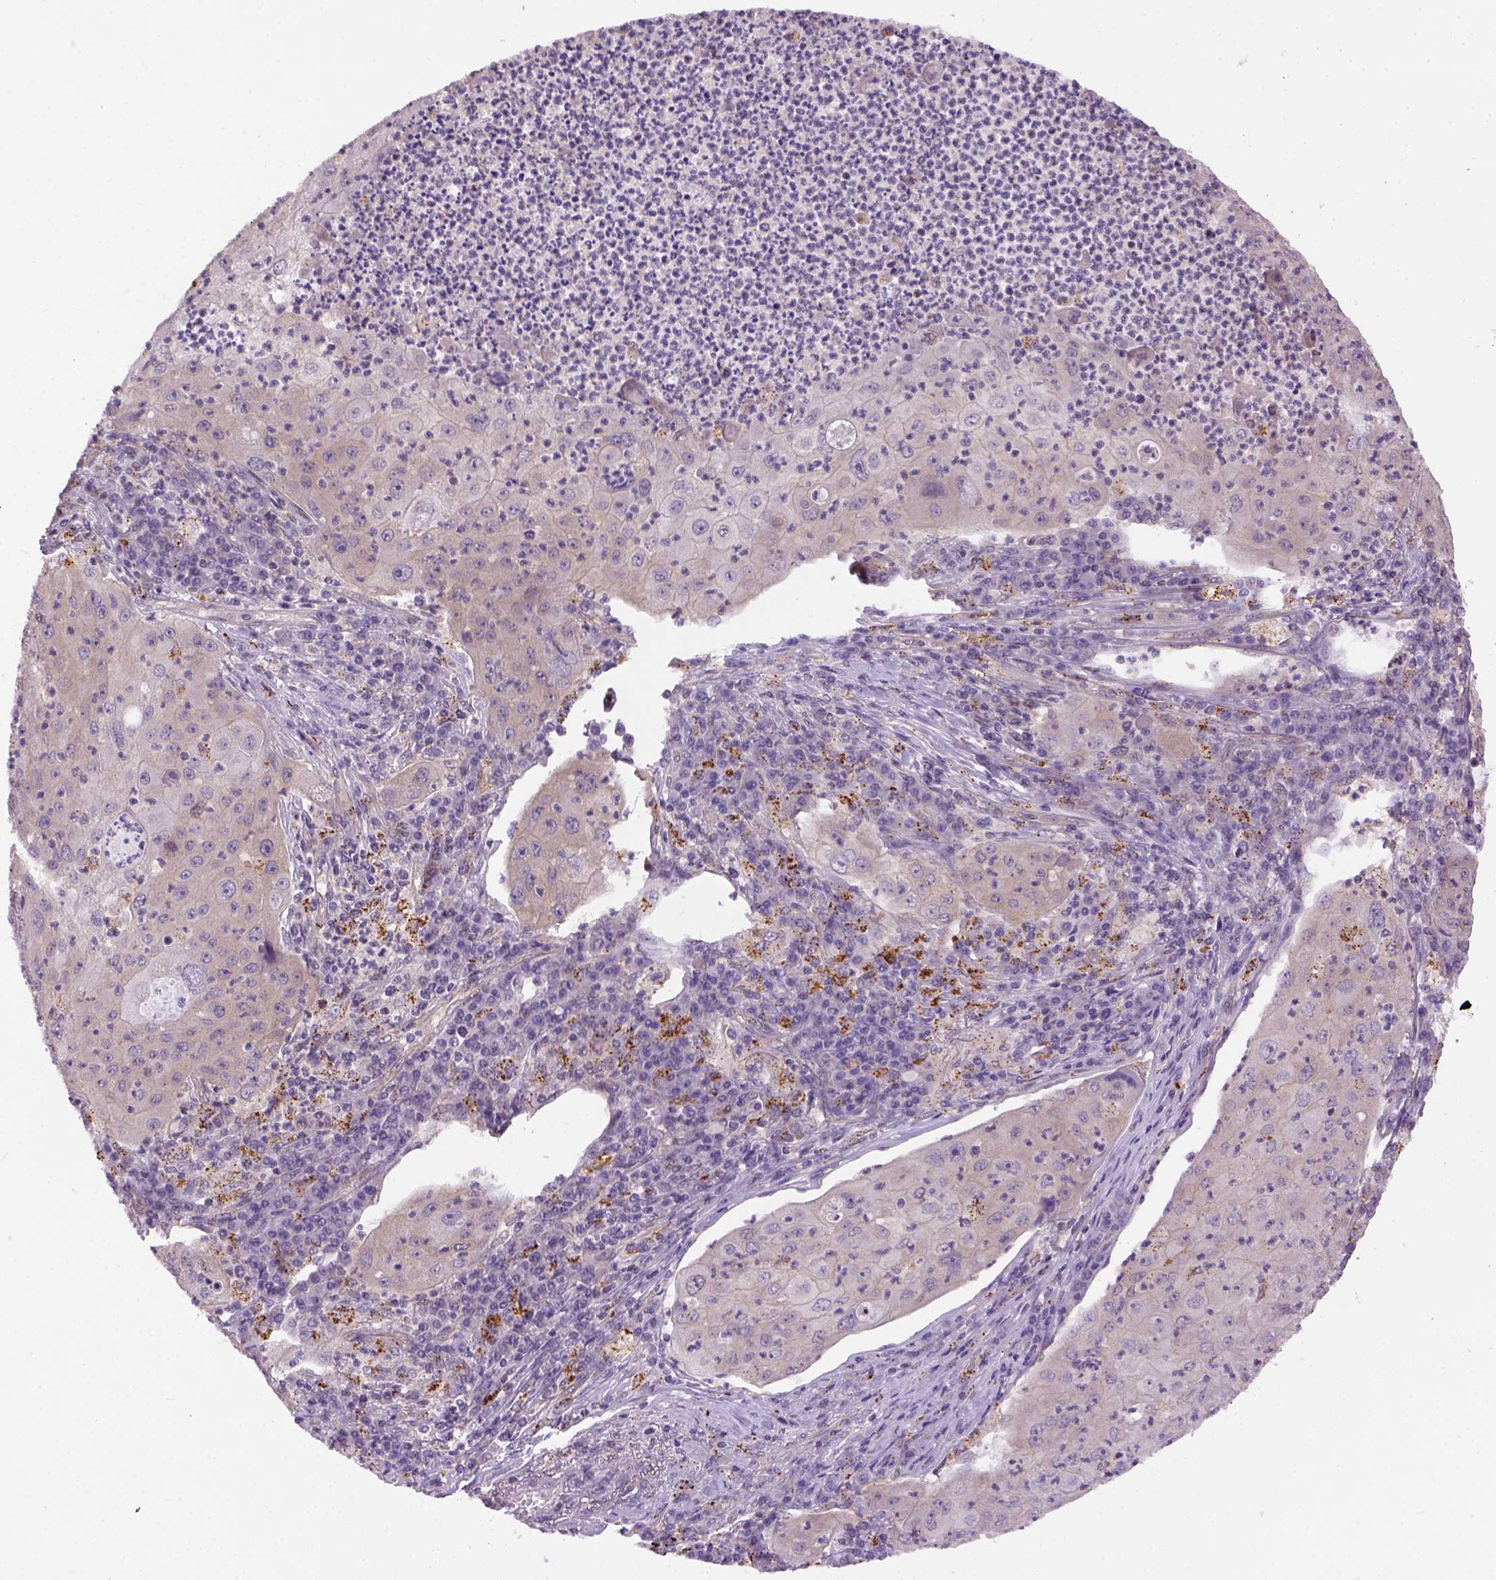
{"staining": {"intensity": "weak", "quantity": "25%-75%", "location": "cytoplasmic/membranous"}, "tissue": "lung cancer", "cell_type": "Tumor cells", "image_type": "cancer", "snomed": [{"axis": "morphology", "description": "Squamous cell carcinoma, NOS"}, {"axis": "topography", "description": "Lung"}], "caption": "Immunohistochemistry (IHC) image of neoplastic tissue: human lung squamous cell carcinoma stained using immunohistochemistry (IHC) displays low levels of weak protein expression localized specifically in the cytoplasmic/membranous of tumor cells, appearing as a cytoplasmic/membranous brown color.", "gene": "KAZN", "patient": {"sex": "female", "age": 59}}